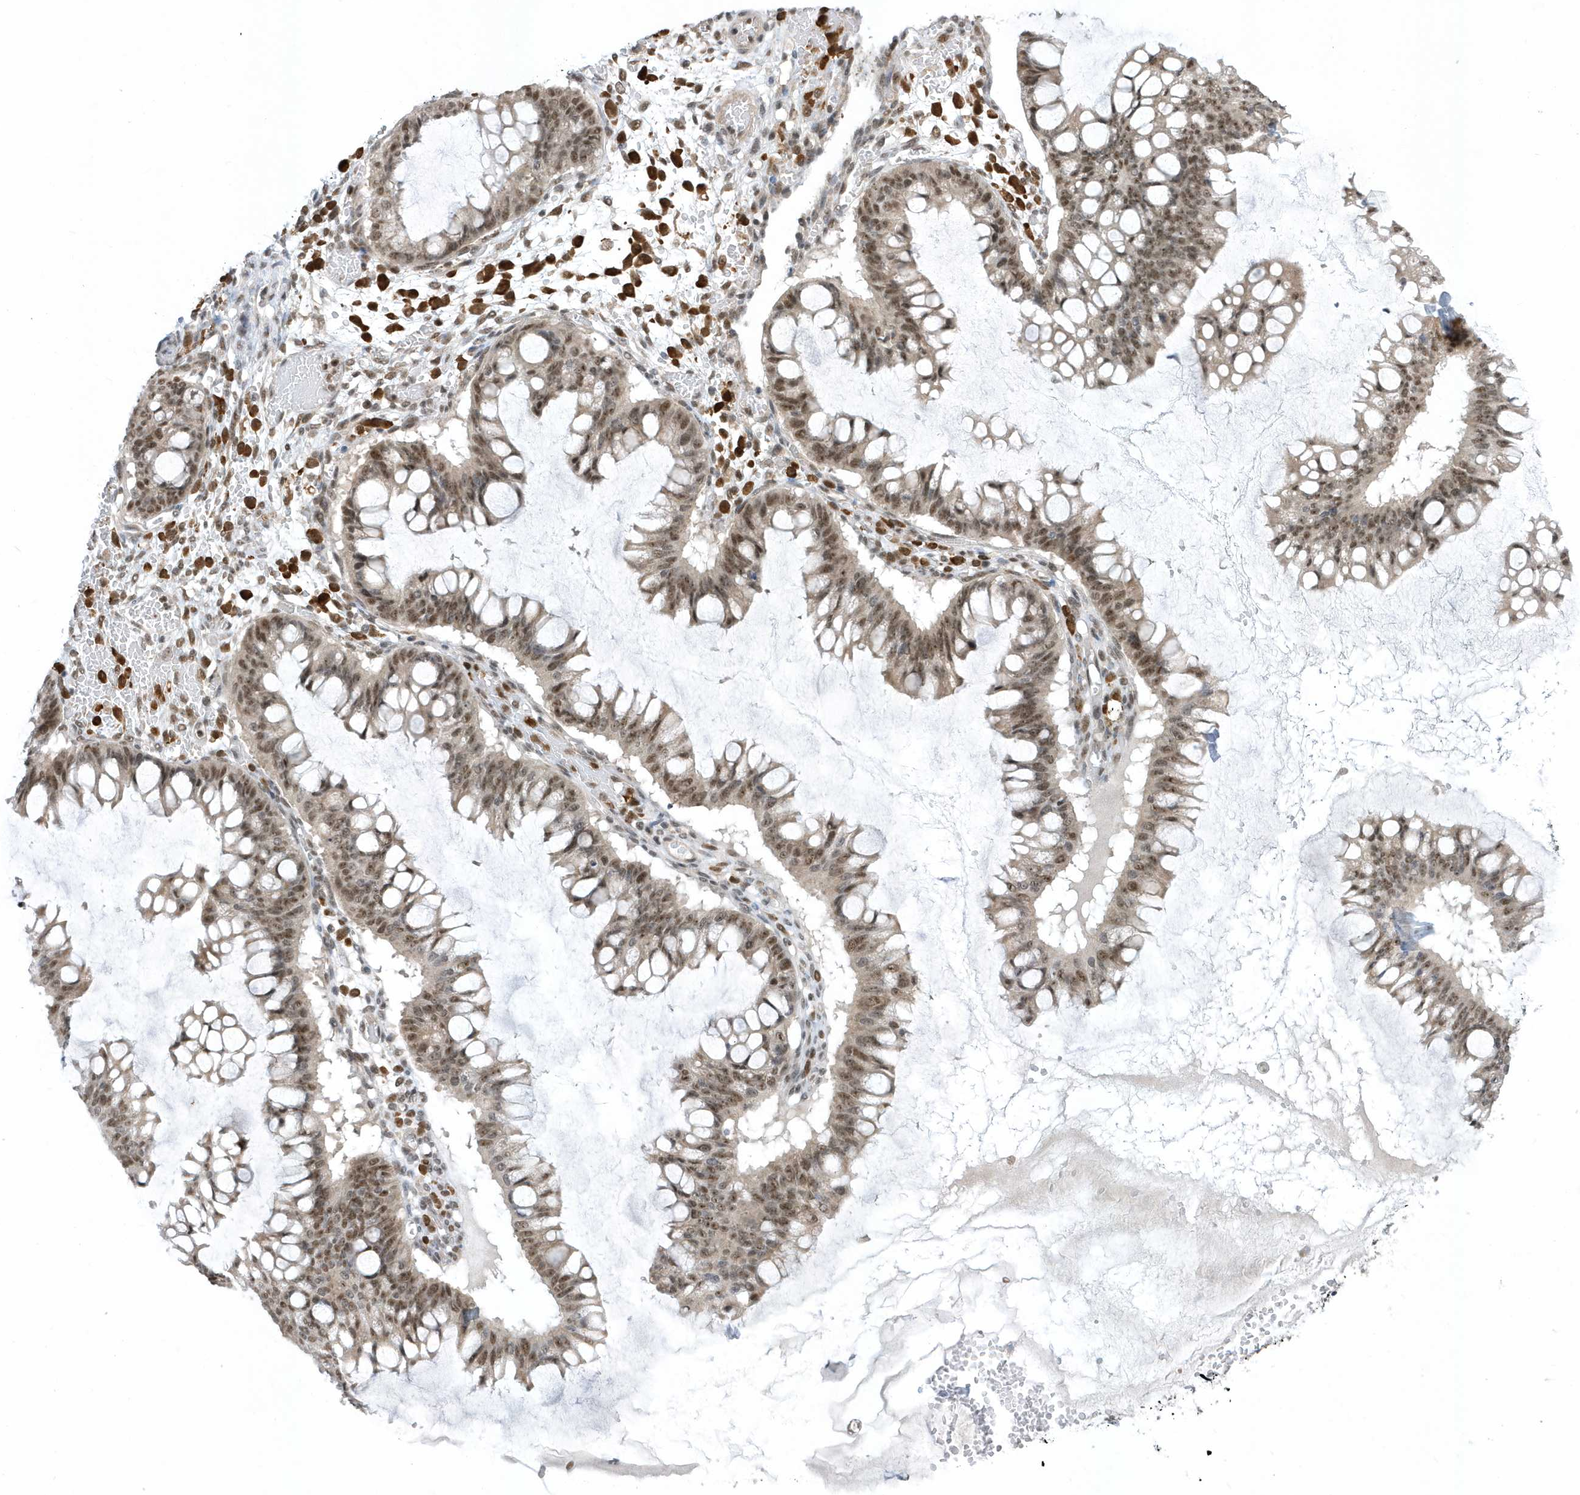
{"staining": {"intensity": "moderate", "quantity": "25%-75%", "location": "nuclear"}, "tissue": "ovarian cancer", "cell_type": "Tumor cells", "image_type": "cancer", "snomed": [{"axis": "morphology", "description": "Cystadenocarcinoma, mucinous, NOS"}, {"axis": "topography", "description": "Ovary"}], "caption": "IHC image of human ovarian mucinous cystadenocarcinoma stained for a protein (brown), which demonstrates medium levels of moderate nuclear expression in about 25%-75% of tumor cells.", "gene": "ZNF740", "patient": {"sex": "female", "age": 73}}